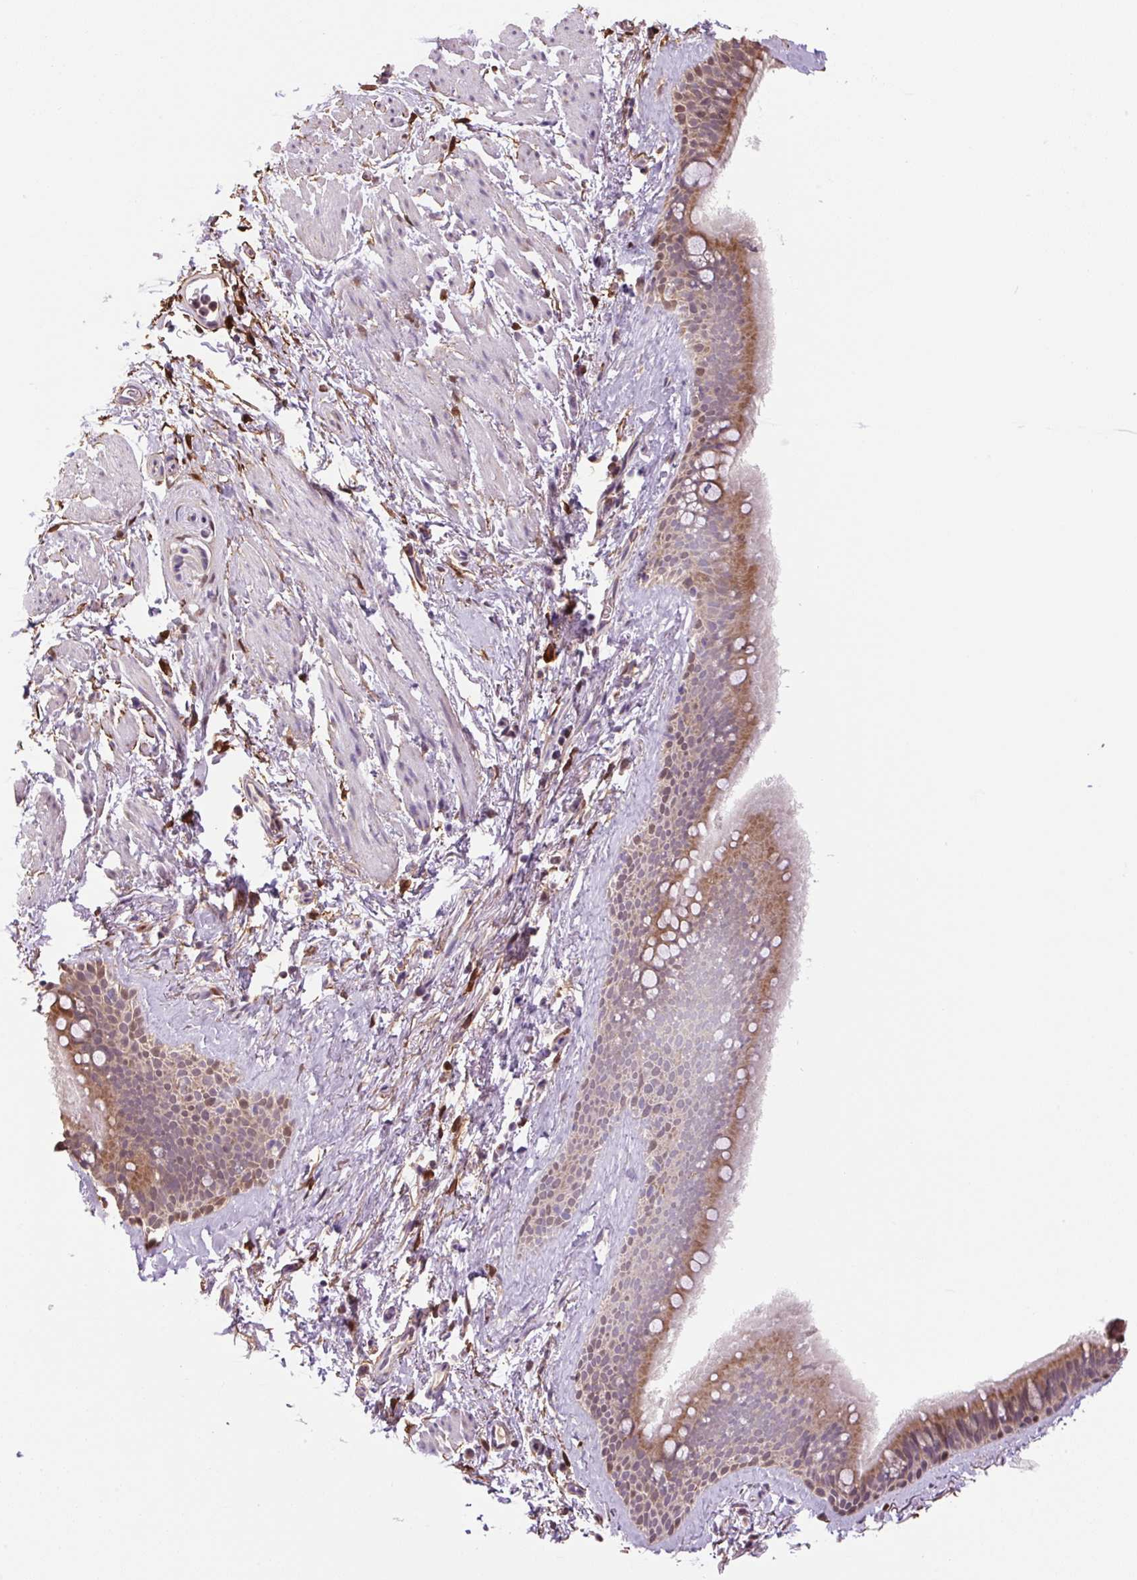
{"staining": {"intensity": "moderate", "quantity": "25%-75%", "location": "cytoplasmic/membranous,nuclear"}, "tissue": "bronchus", "cell_type": "Respiratory epithelial cells", "image_type": "normal", "snomed": [{"axis": "morphology", "description": "Normal tissue, NOS"}, {"axis": "topography", "description": "Lymph node"}, {"axis": "topography", "description": "Cartilage tissue"}, {"axis": "topography", "description": "Bronchus"}], "caption": "Protein staining displays moderate cytoplasmic/membranous,nuclear positivity in approximately 25%-75% of respiratory epithelial cells in normal bronchus.", "gene": "SGF29", "patient": {"sex": "female", "age": 70}}